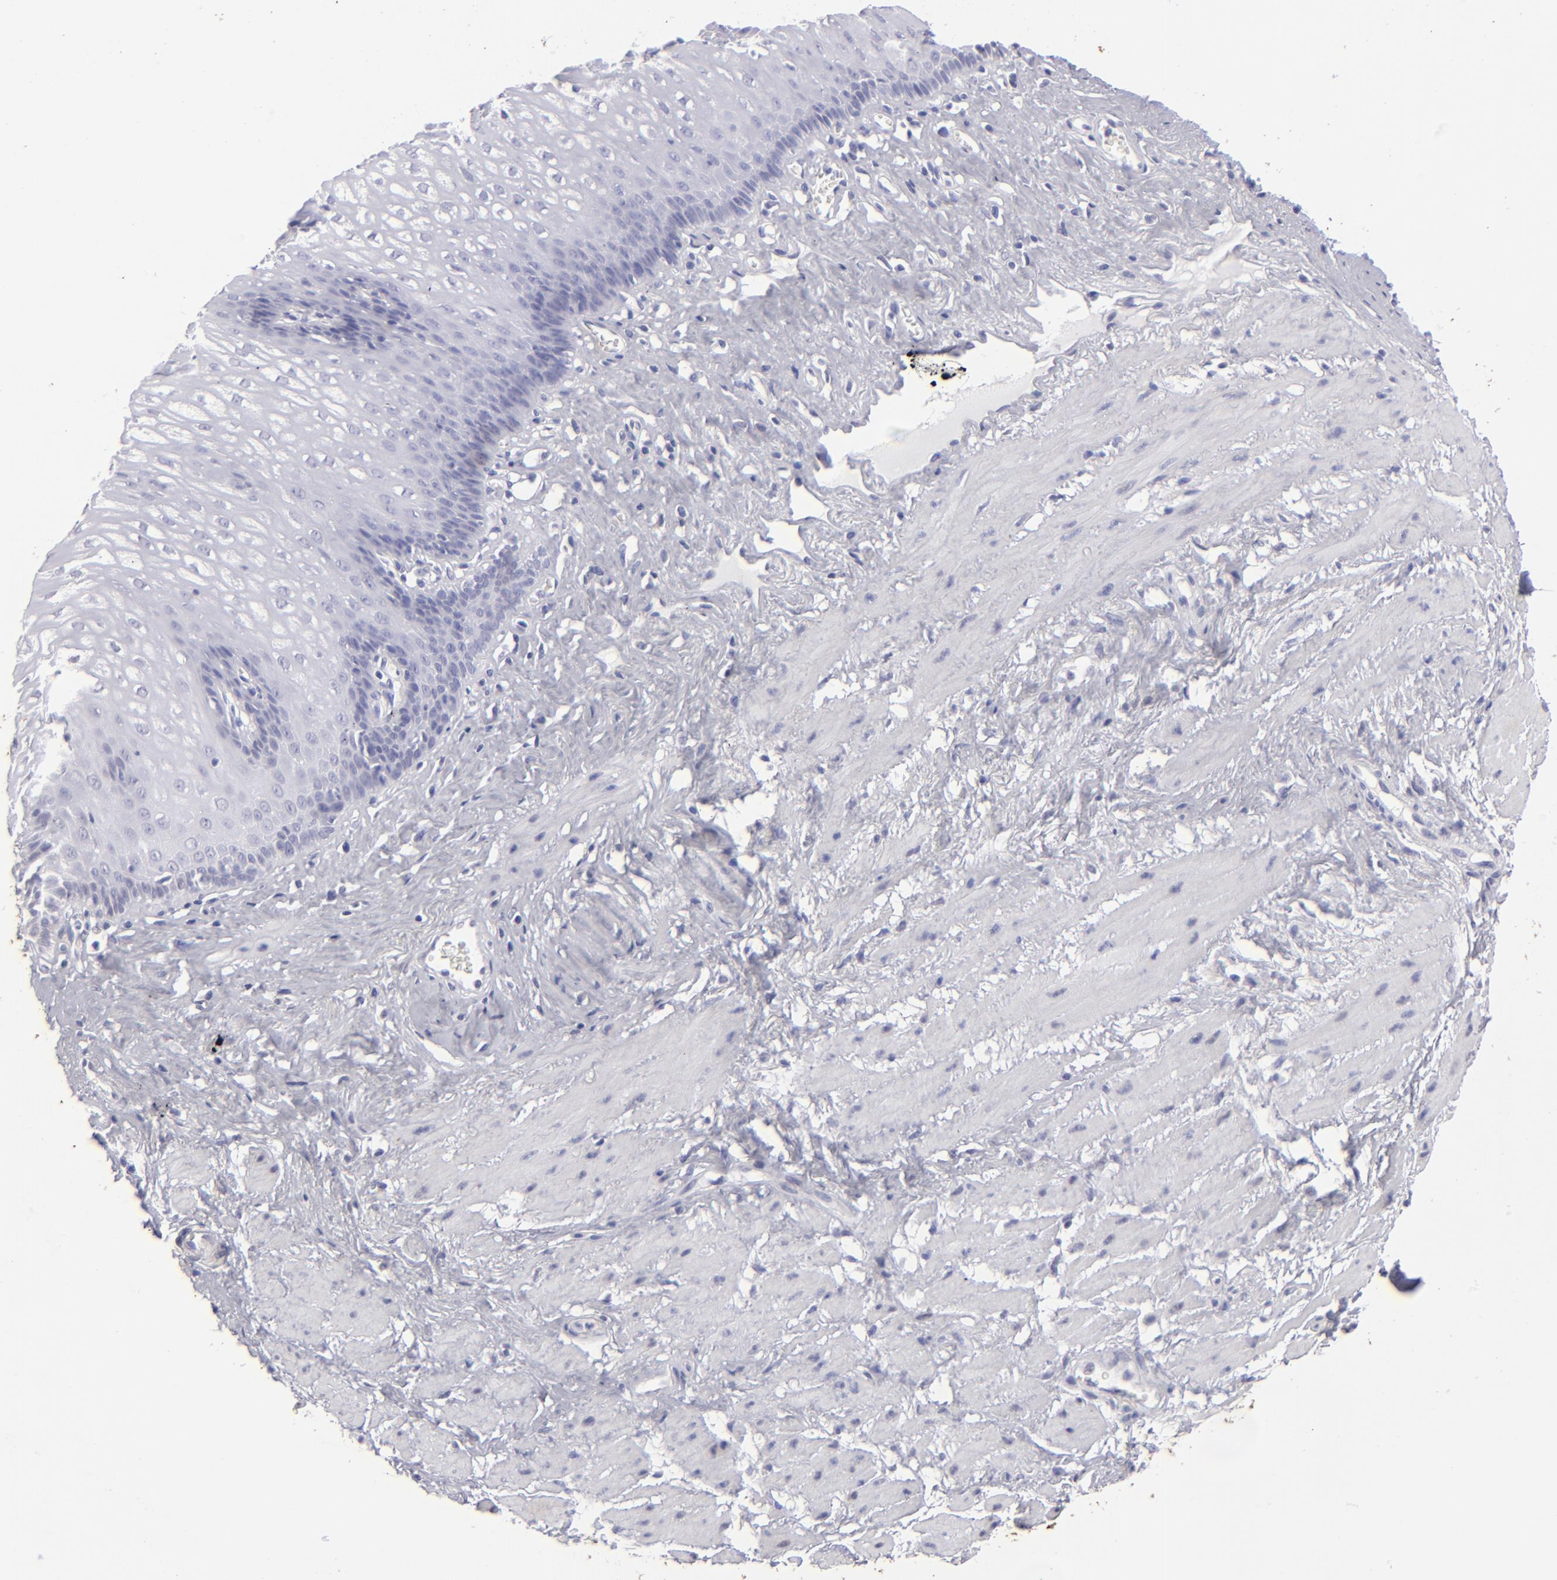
{"staining": {"intensity": "negative", "quantity": "none", "location": "none"}, "tissue": "esophagus", "cell_type": "Squamous epithelial cells", "image_type": "normal", "snomed": [{"axis": "morphology", "description": "Normal tissue, NOS"}, {"axis": "topography", "description": "Esophagus"}], "caption": "A high-resolution photomicrograph shows immunohistochemistry staining of benign esophagus, which shows no significant positivity in squamous epithelial cells.", "gene": "ALDOB", "patient": {"sex": "female", "age": 70}}